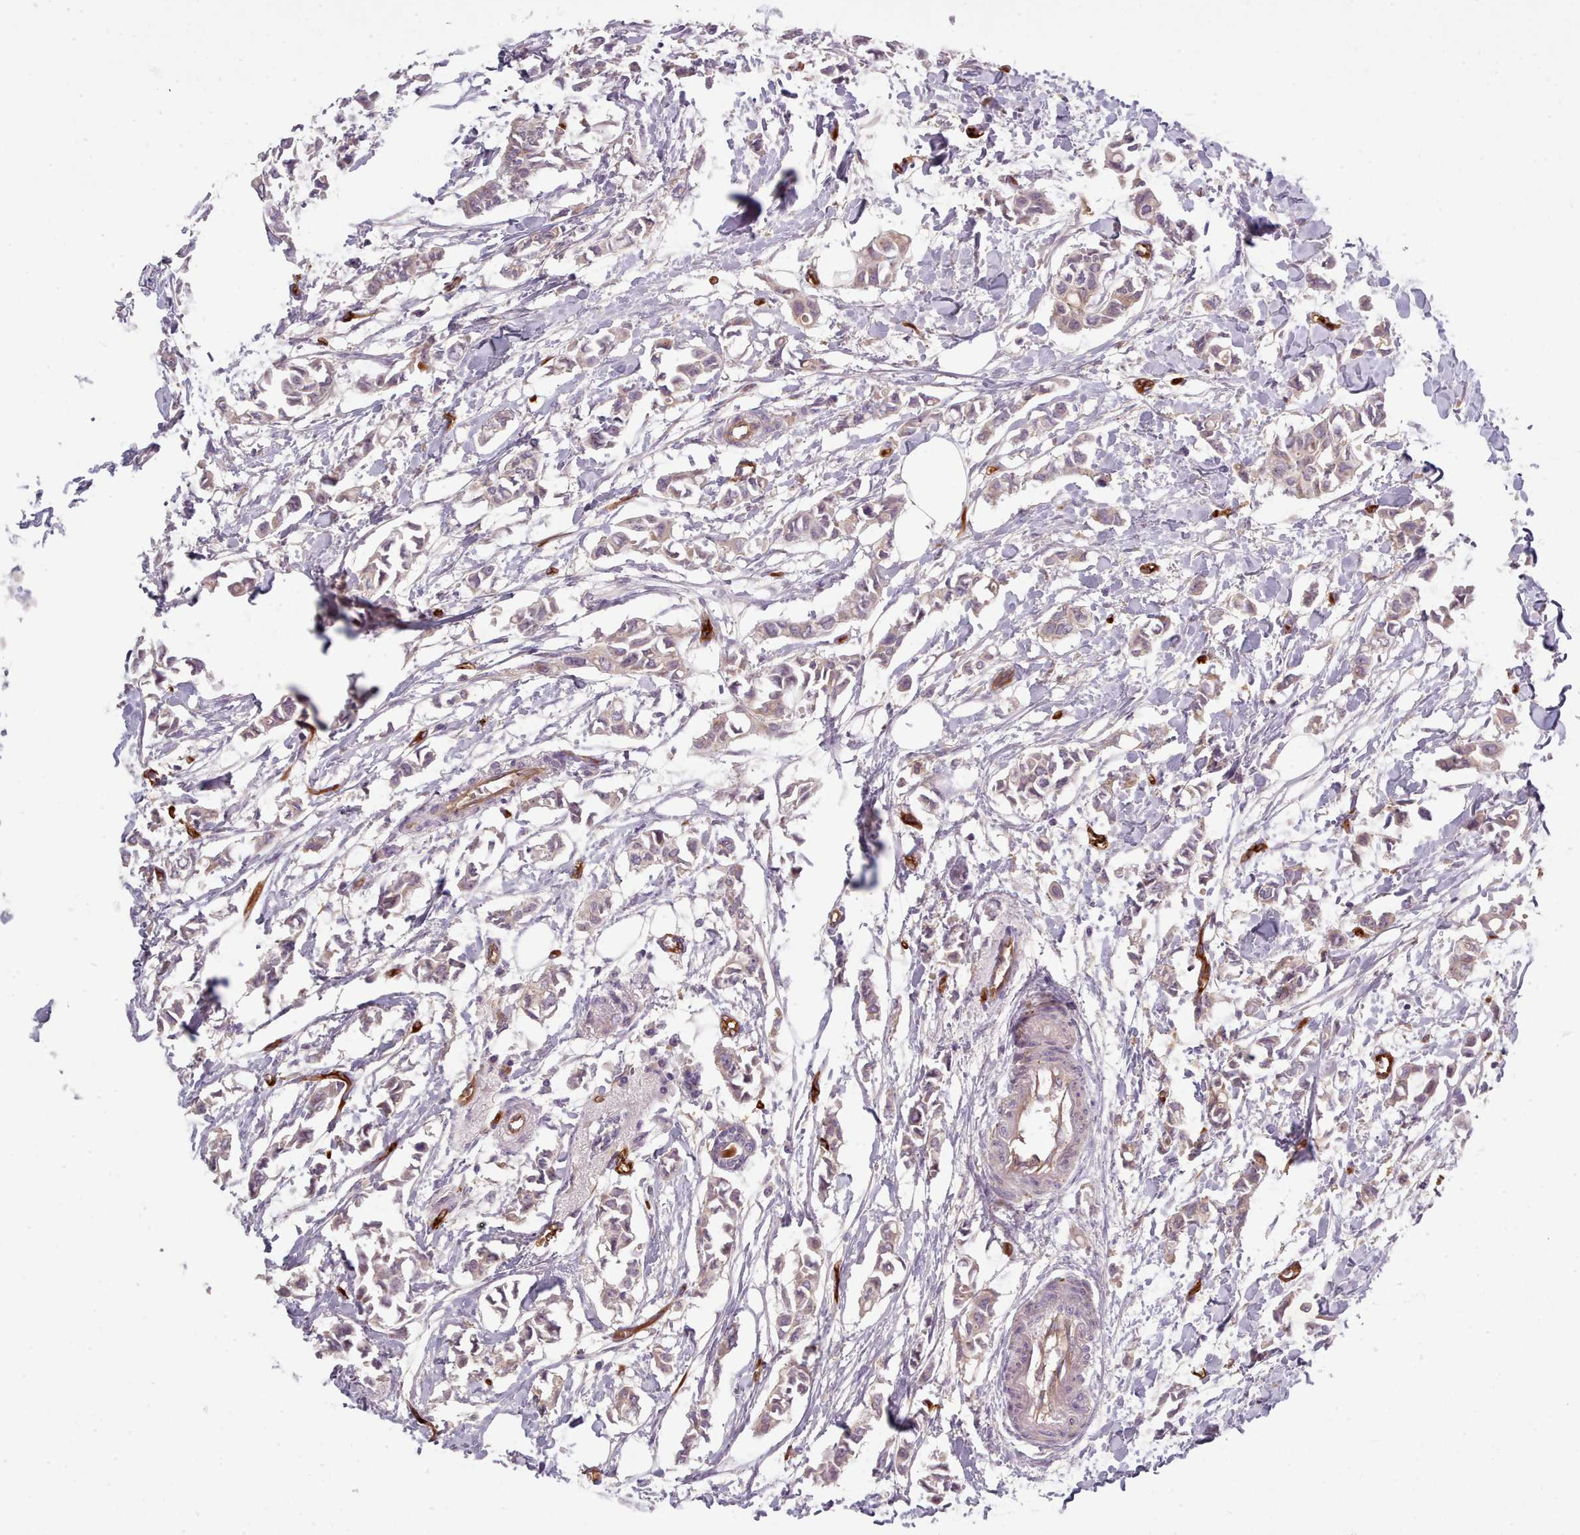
{"staining": {"intensity": "weak", "quantity": ">75%", "location": "cytoplasmic/membranous"}, "tissue": "breast cancer", "cell_type": "Tumor cells", "image_type": "cancer", "snomed": [{"axis": "morphology", "description": "Duct carcinoma"}, {"axis": "topography", "description": "Breast"}], "caption": "Immunohistochemistry (IHC) (DAB) staining of breast cancer (invasive ductal carcinoma) demonstrates weak cytoplasmic/membranous protein staining in approximately >75% of tumor cells.", "gene": "CD300LF", "patient": {"sex": "female", "age": 41}}